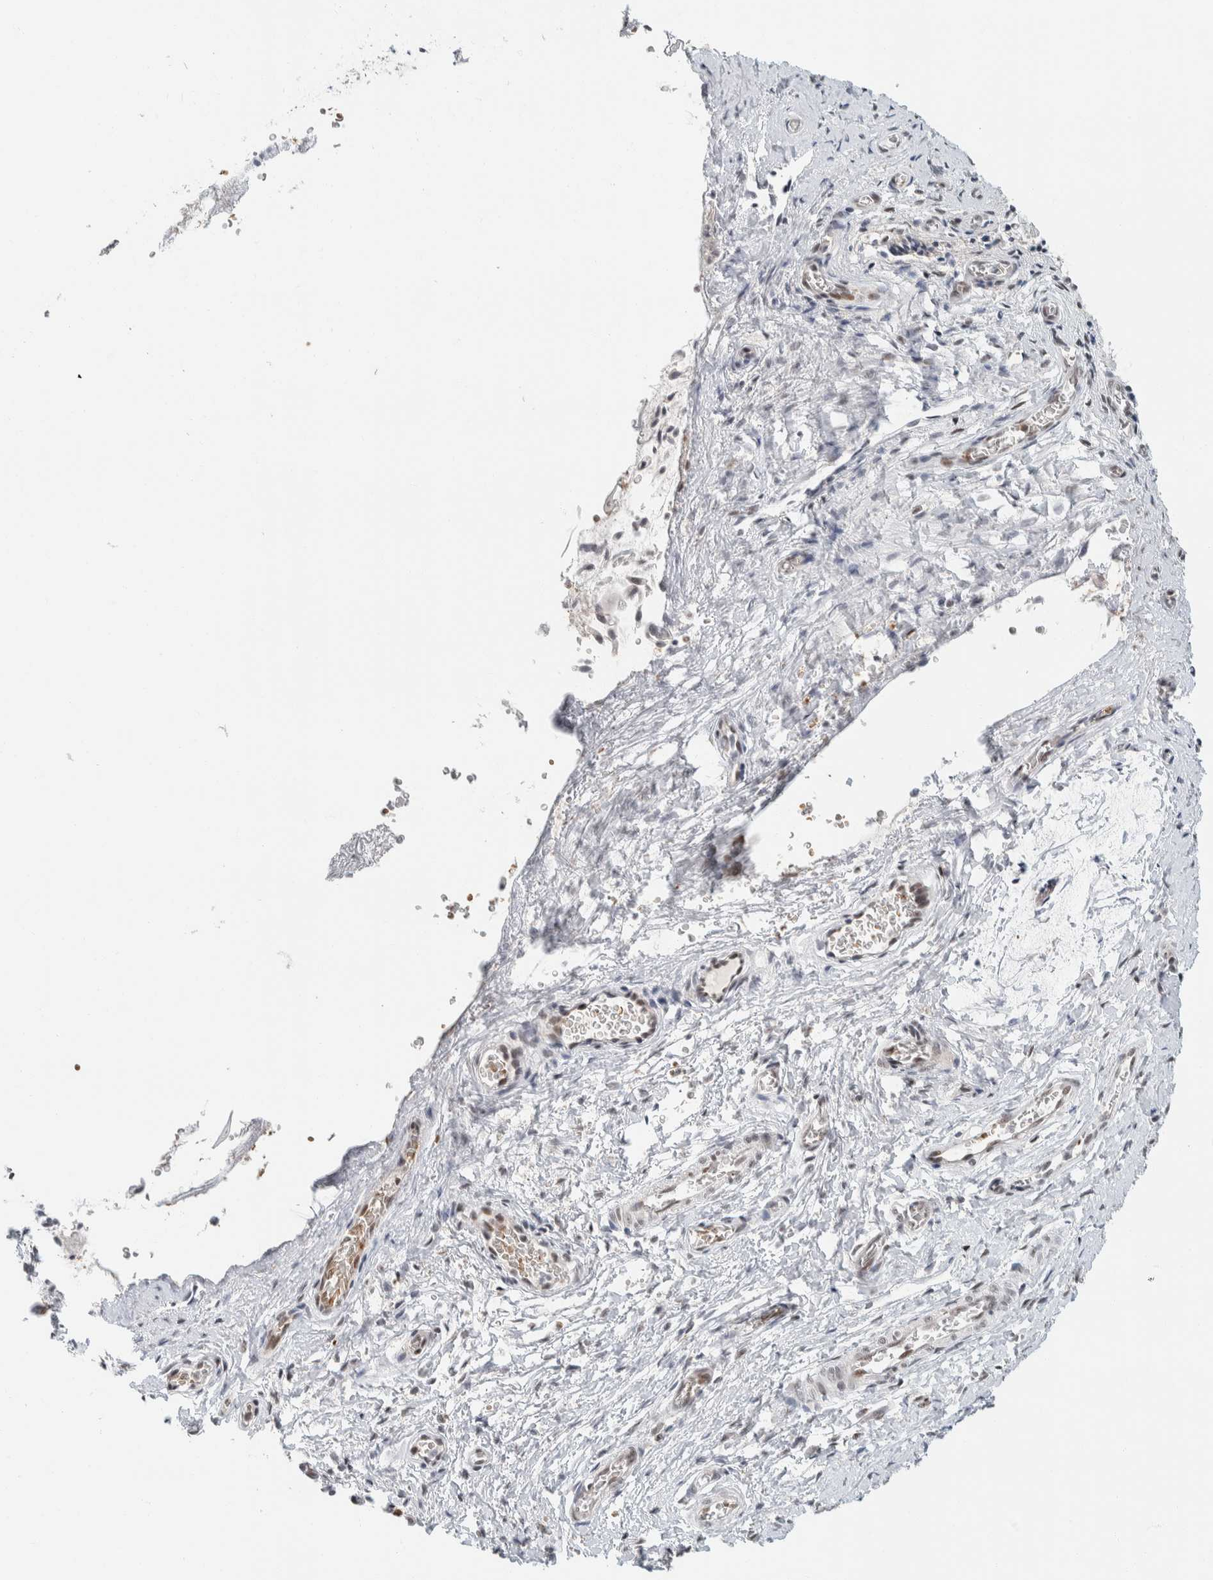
{"staining": {"intensity": "moderate", "quantity": "<25%", "location": "nuclear"}, "tissue": "cervix", "cell_type": "Glandular cells", "image_type": "normal", "snomed": [{"axis": "morphology", "description": "Normal tissue, NOS"}, {"axis": "topography", "description": "Cervix"}], "caption": "This micrograph exhibits immunohistochemistry (IHC) staining of benign cervix, with low moderate nuclear positivity in approximately <25% of glandular cells.", "gene": "ZBTB2", "patient": {"sex": "female", "age": 55}}